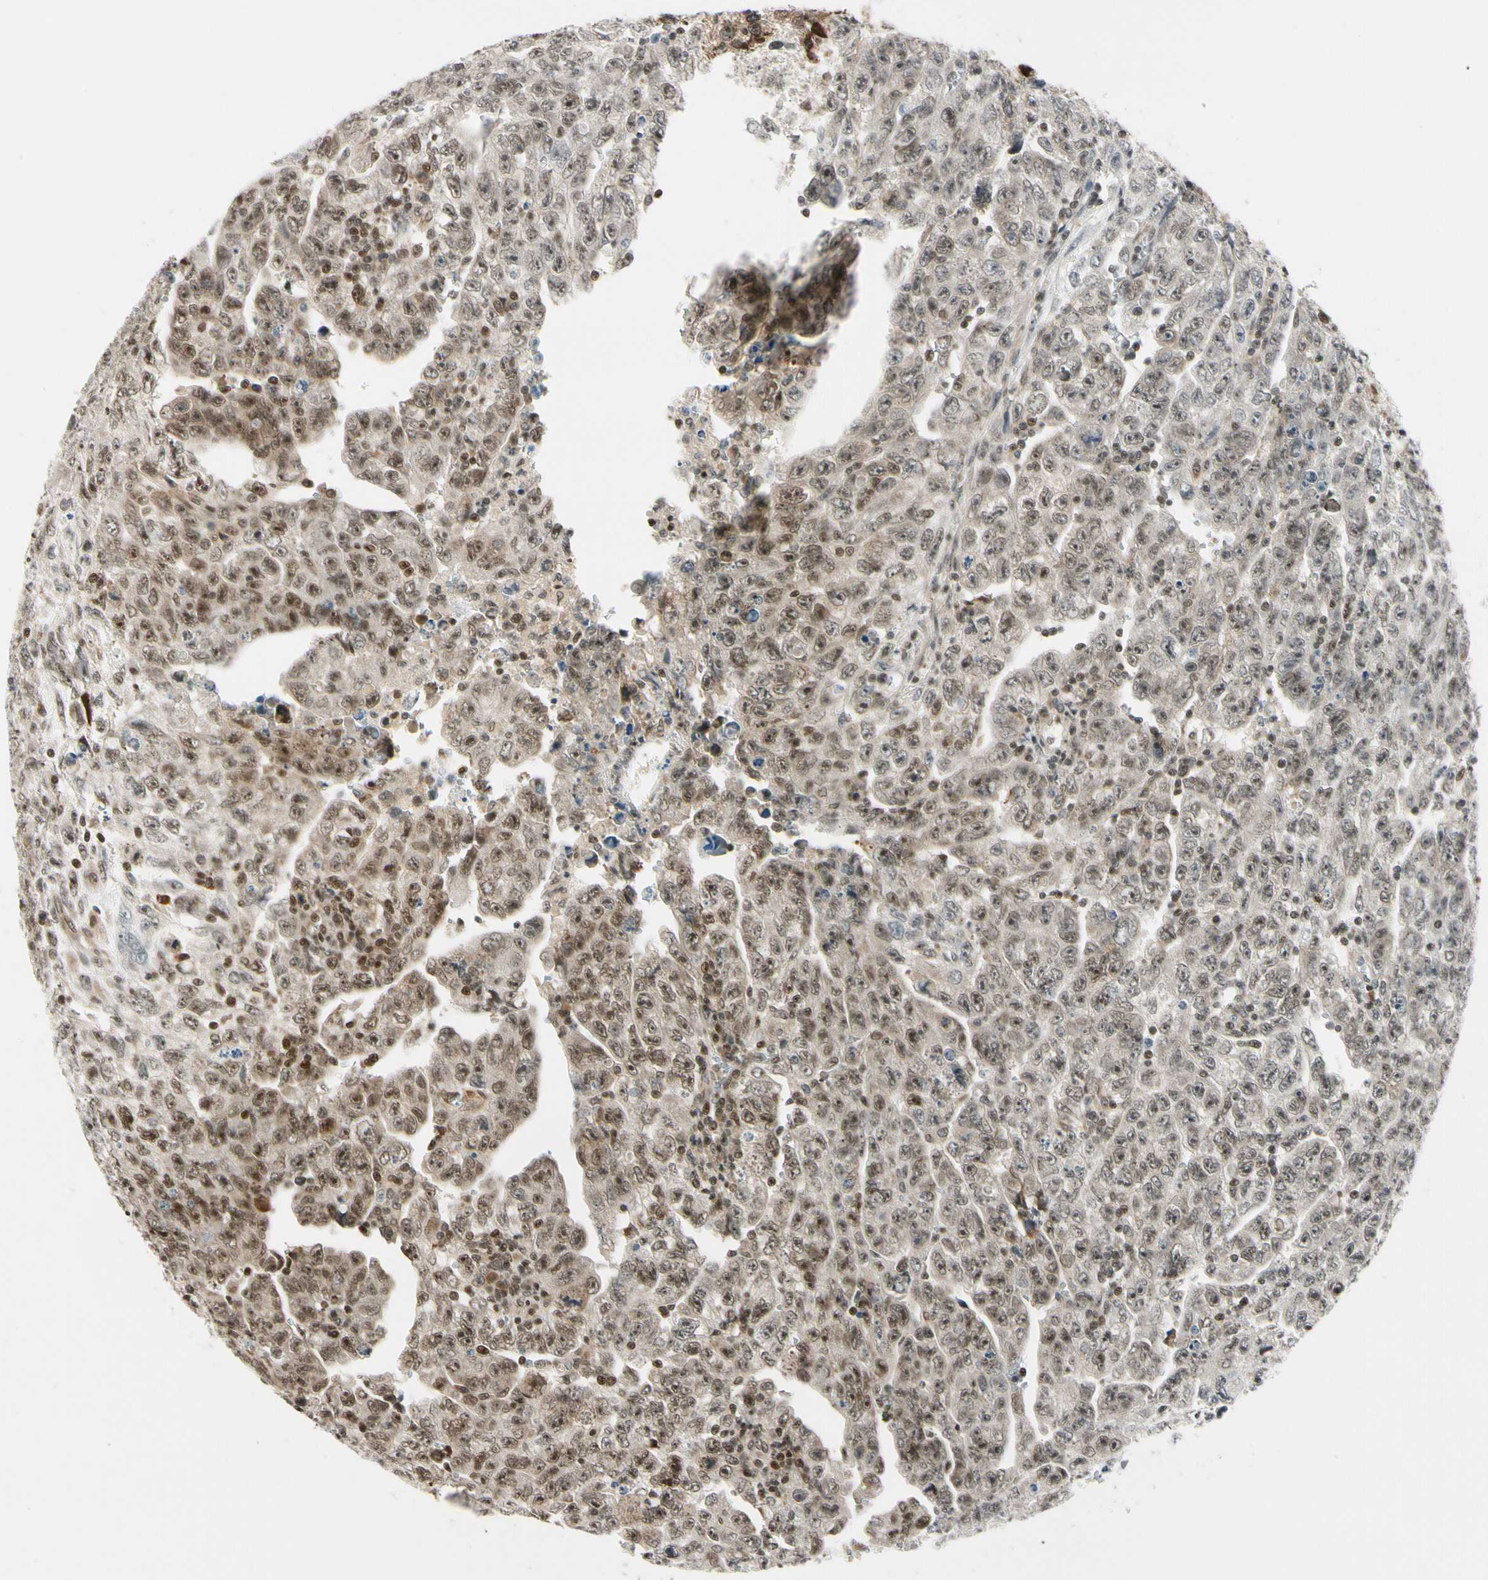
{"staining": {"intensity": "moderate", "quantity": ">75%", "location": "cytoplasmic/membranous,nuclear"}, "tissue": "testis cancer", "cell_type": "Tumor cells", "image_type": "cancer", "snomed": [{"axis": "morphology", "description": "Carcinoma, Embryonal, NOS"}, {"axis": "topography", "description": "Testis"}], "caption": "Embryonal carcinoma (testis) stained for a protein reveals moderate cytoplasmic/membranous and nuclear positivity in tumor cells.", "gene": "DAXX", "patient": {"sex": "male", "age": 28}}